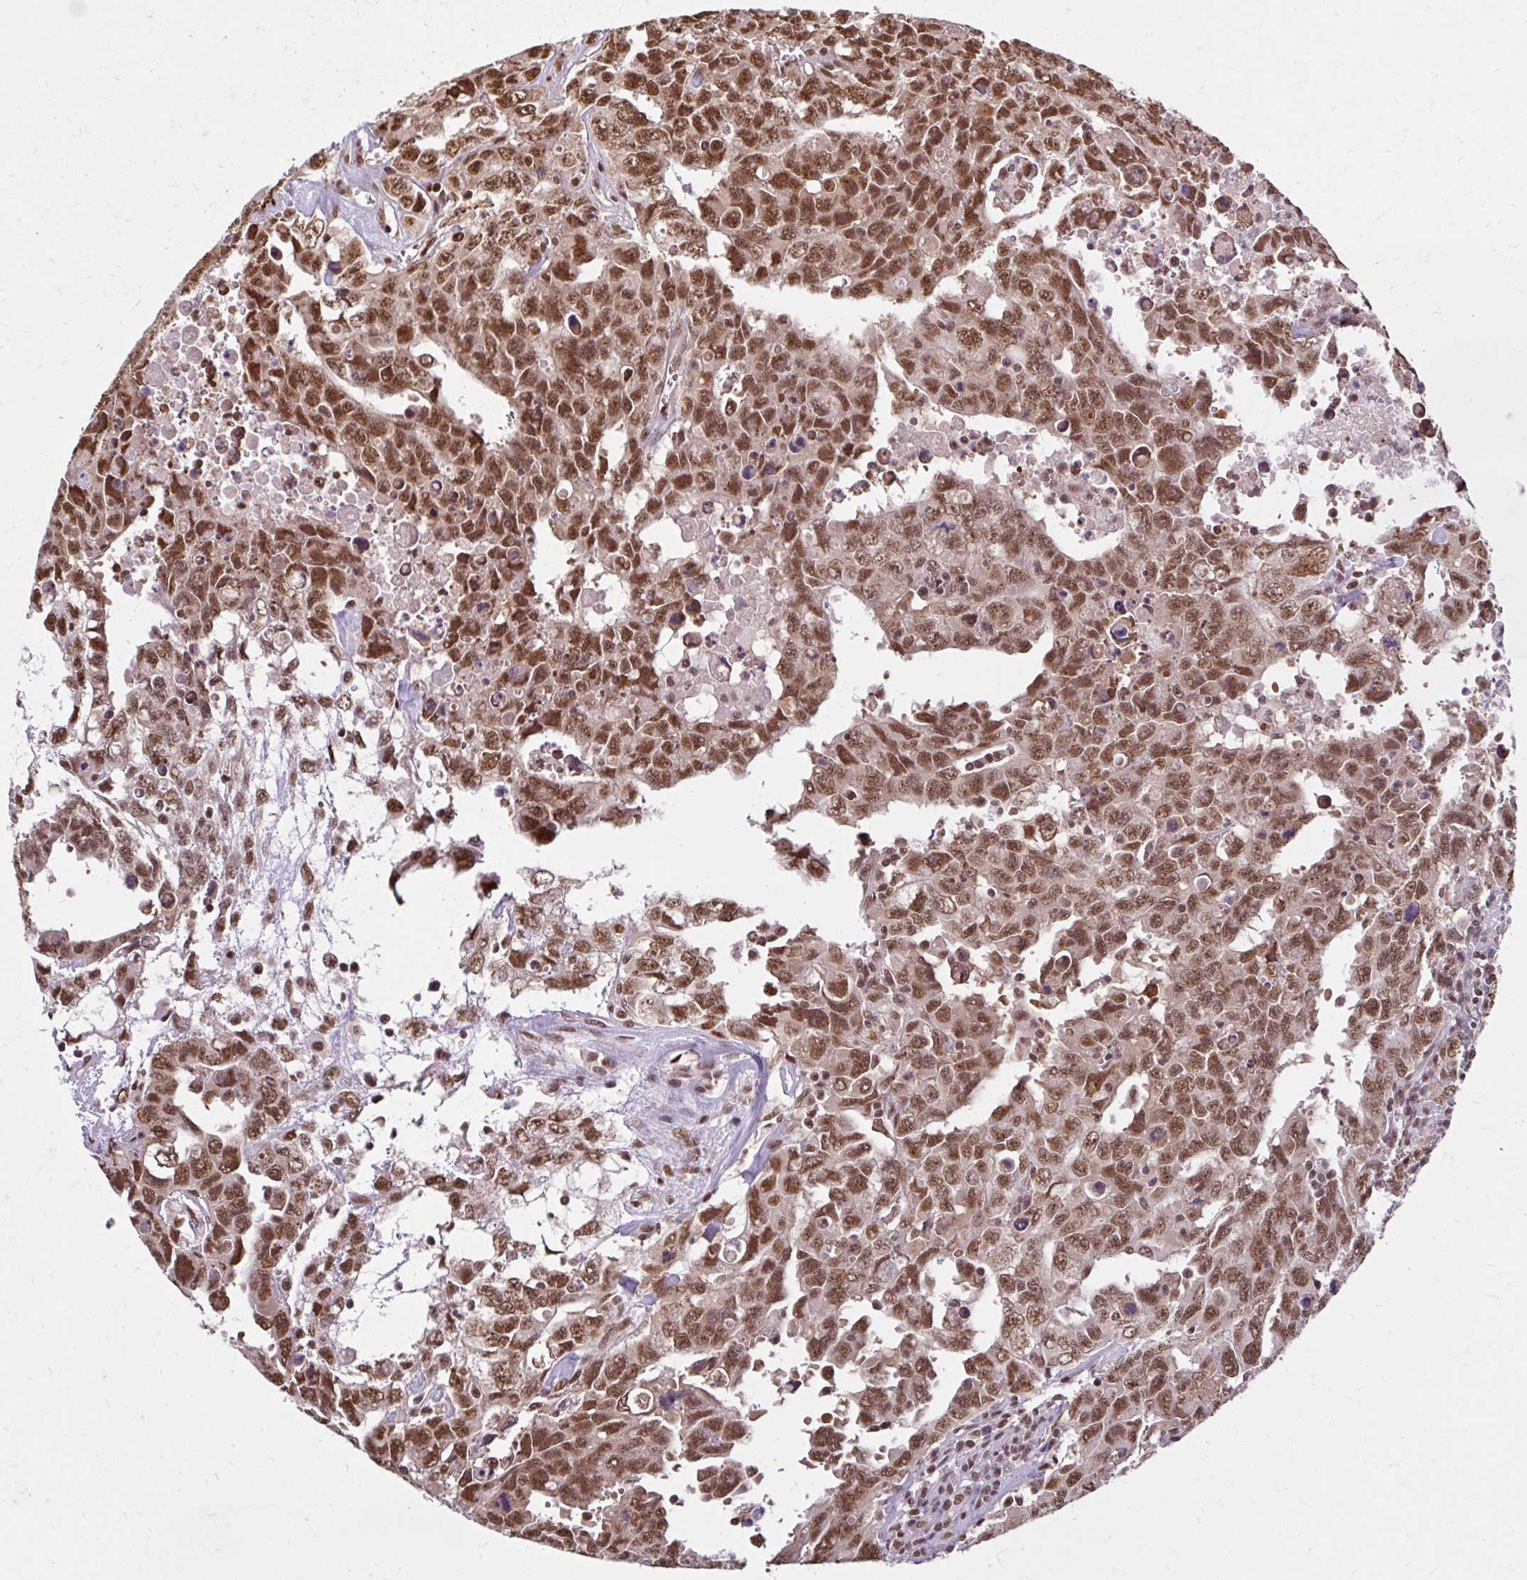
{"staining": {"intensity": "moderate", "quantity": ">75%", "location": "nuclear"}, "tissue": "testis cancer", "cell_type": "Tumor cells", "image_type": "cancer", "snomed": [{"axis": "morphology", "description": "Carcinoma, Embryonal, NOS"}, {"axis": "topography", "description": "Testis"}], "caption": "Immunohistochemical staining of human testis cancer reveals medium levels of moderate nuclear protein expression in about >75% of tumor cells.", "gene": "ABCA9", "patient": {"sex": "male", "age": 24}}